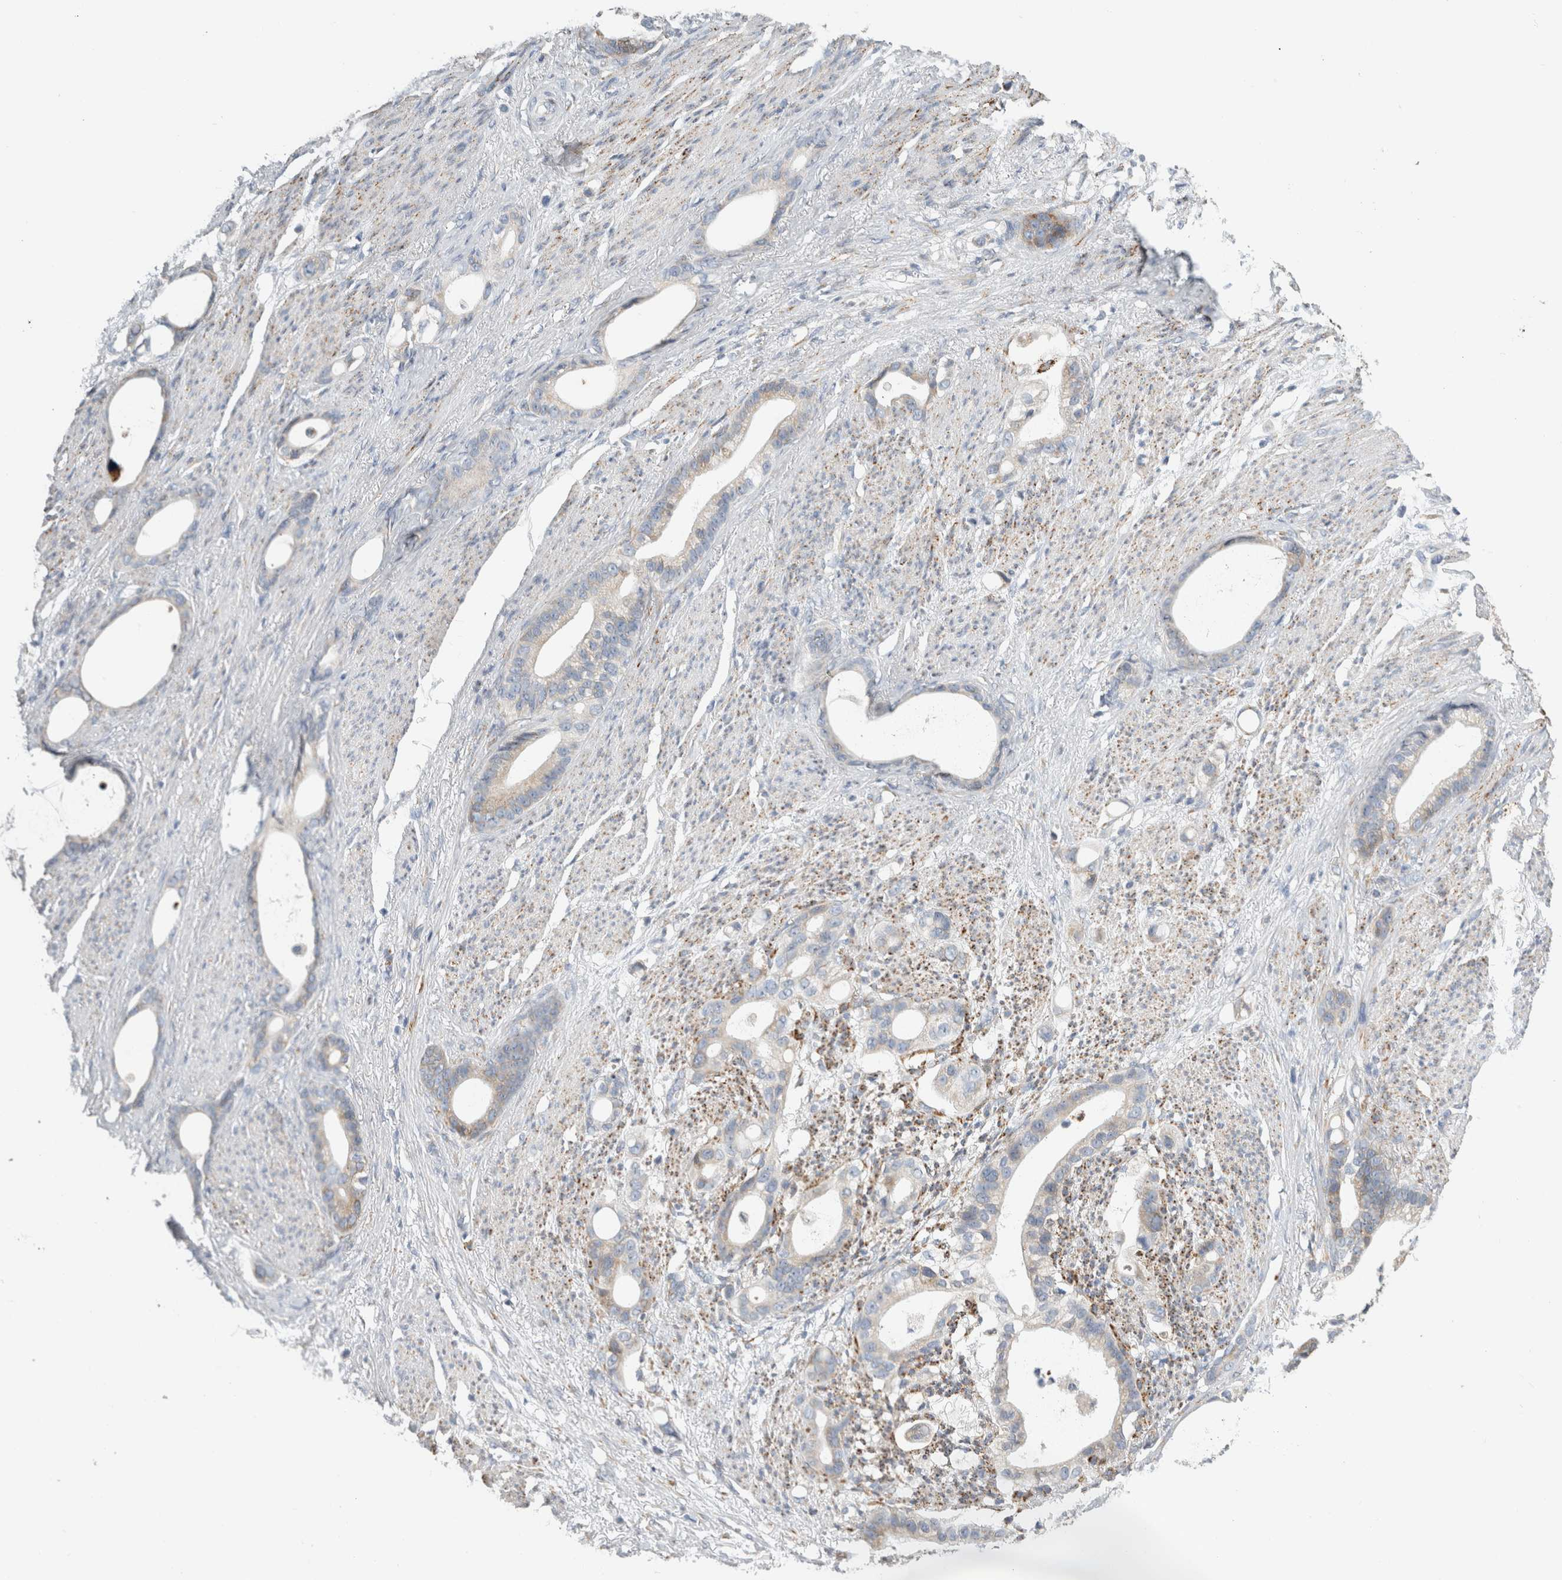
{"staining": {"intensity": "moderate", "quantity": "<25%", "location": "cytoplasmic/membranous"}, "tissue": "stomach cancer", "cell_type": "Tumor cells", "image_type": "cancer", "snomed": [{"axis": "morphology", "description": "Adenocarcinoma, NOS"}, {"axis": "topography", "description": "Stomach"}], "caption": "An IHC photomicrograph of tumor tissue is shown. Protein staining in brown labels moderate cytoplasmic/membranous positivity in stomach adenocarcinoma within tumor cells.", "gene": "RPN2", "patient": {"sex": "female", "age": 75}}